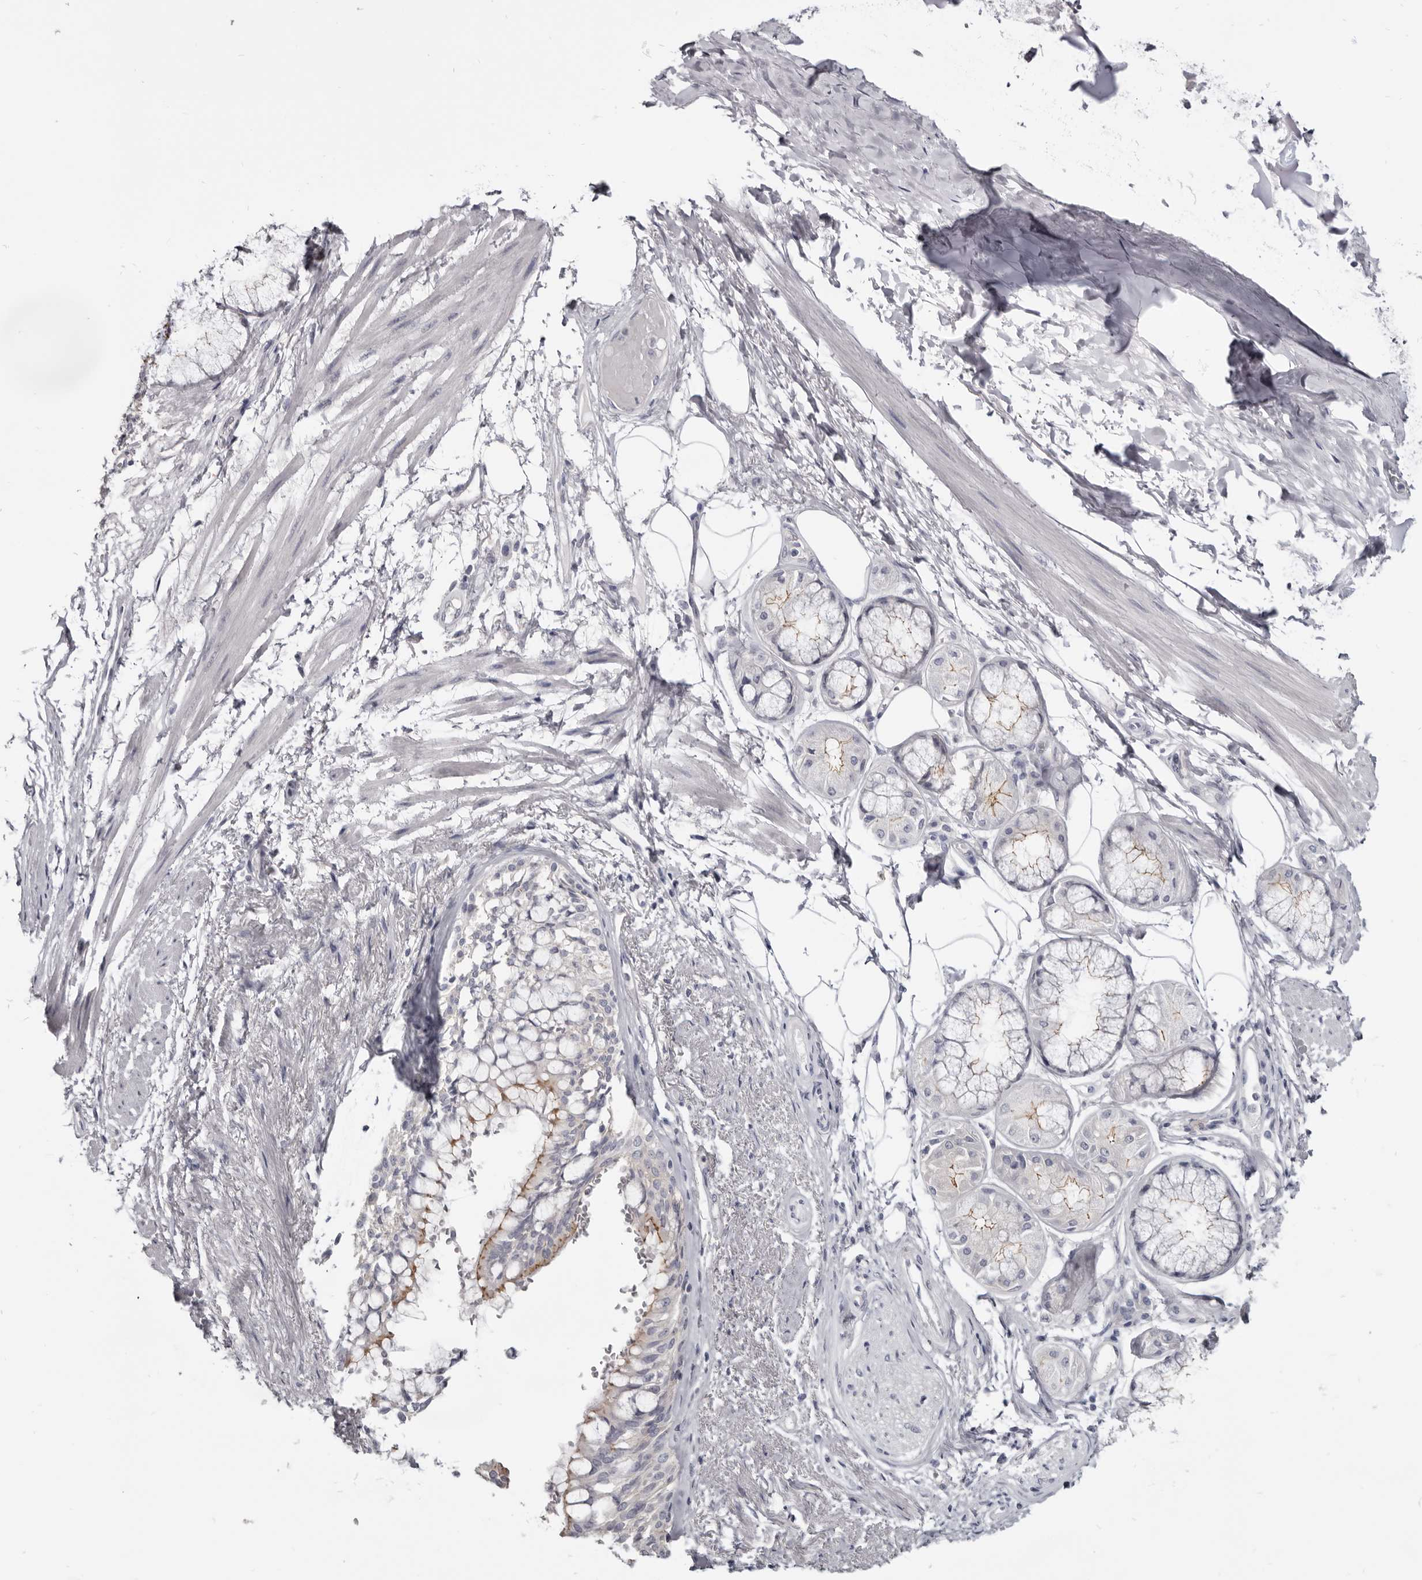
{"staining": {"intensity": "negative", "quantity": "none", "location": "none"}, "tissue": "adipose tissue", "cell_type": "Adipocytes", "image_type": "normal", "snomed": [{"axis": "morphology", "description": "Normal tissue, NOS"}, {"axis": "topography", "description": "Bronchus"}], "caption": "Adipose tissue stained for a protein using IHC exhibits no staining adipocytes.", "gene": "CGN", "patient": {"sex": "male", "age": 66}}